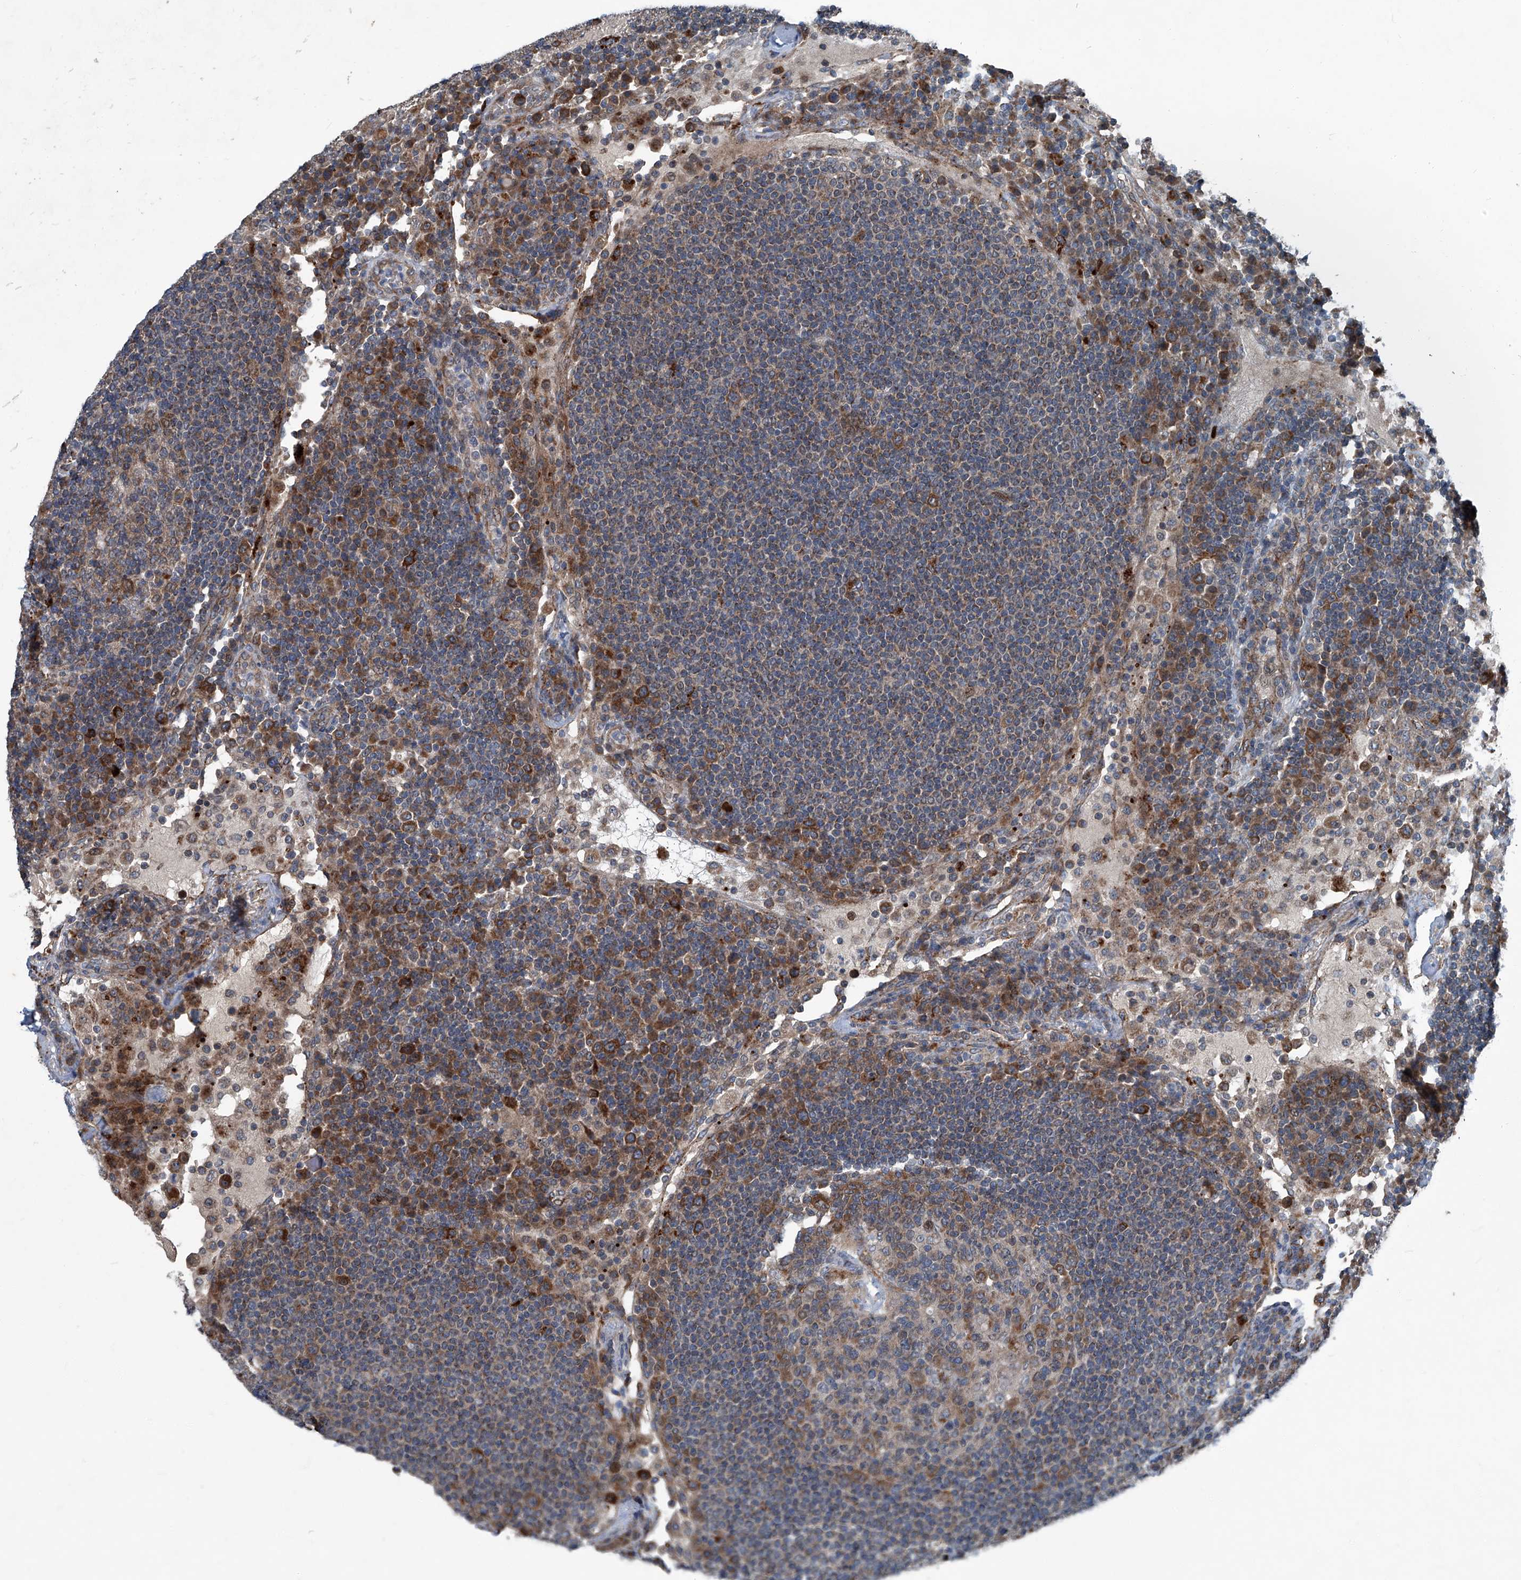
{"staining": {"intensity": "moderate", "quantity": "<25%", "location": "cytoplasmic/membranous"}, "tissue": "lymph node", "cell_type": "Germinal center cells", "image_type": "normal", "snomed": [{"axis": "morphology", "description": "Normal tissue, NOS"}, {"axis": "topography", "description": "Lymph node"}], "caption": "This photomicrograph demonstrates immunohistochemistry staining of benign human lymph node, with low moderate cytoplasmic/membranous positivity in about <25% of germinal center cells.", "gene": "SENP2", "patient": {"sex": "female", "age": 53}}